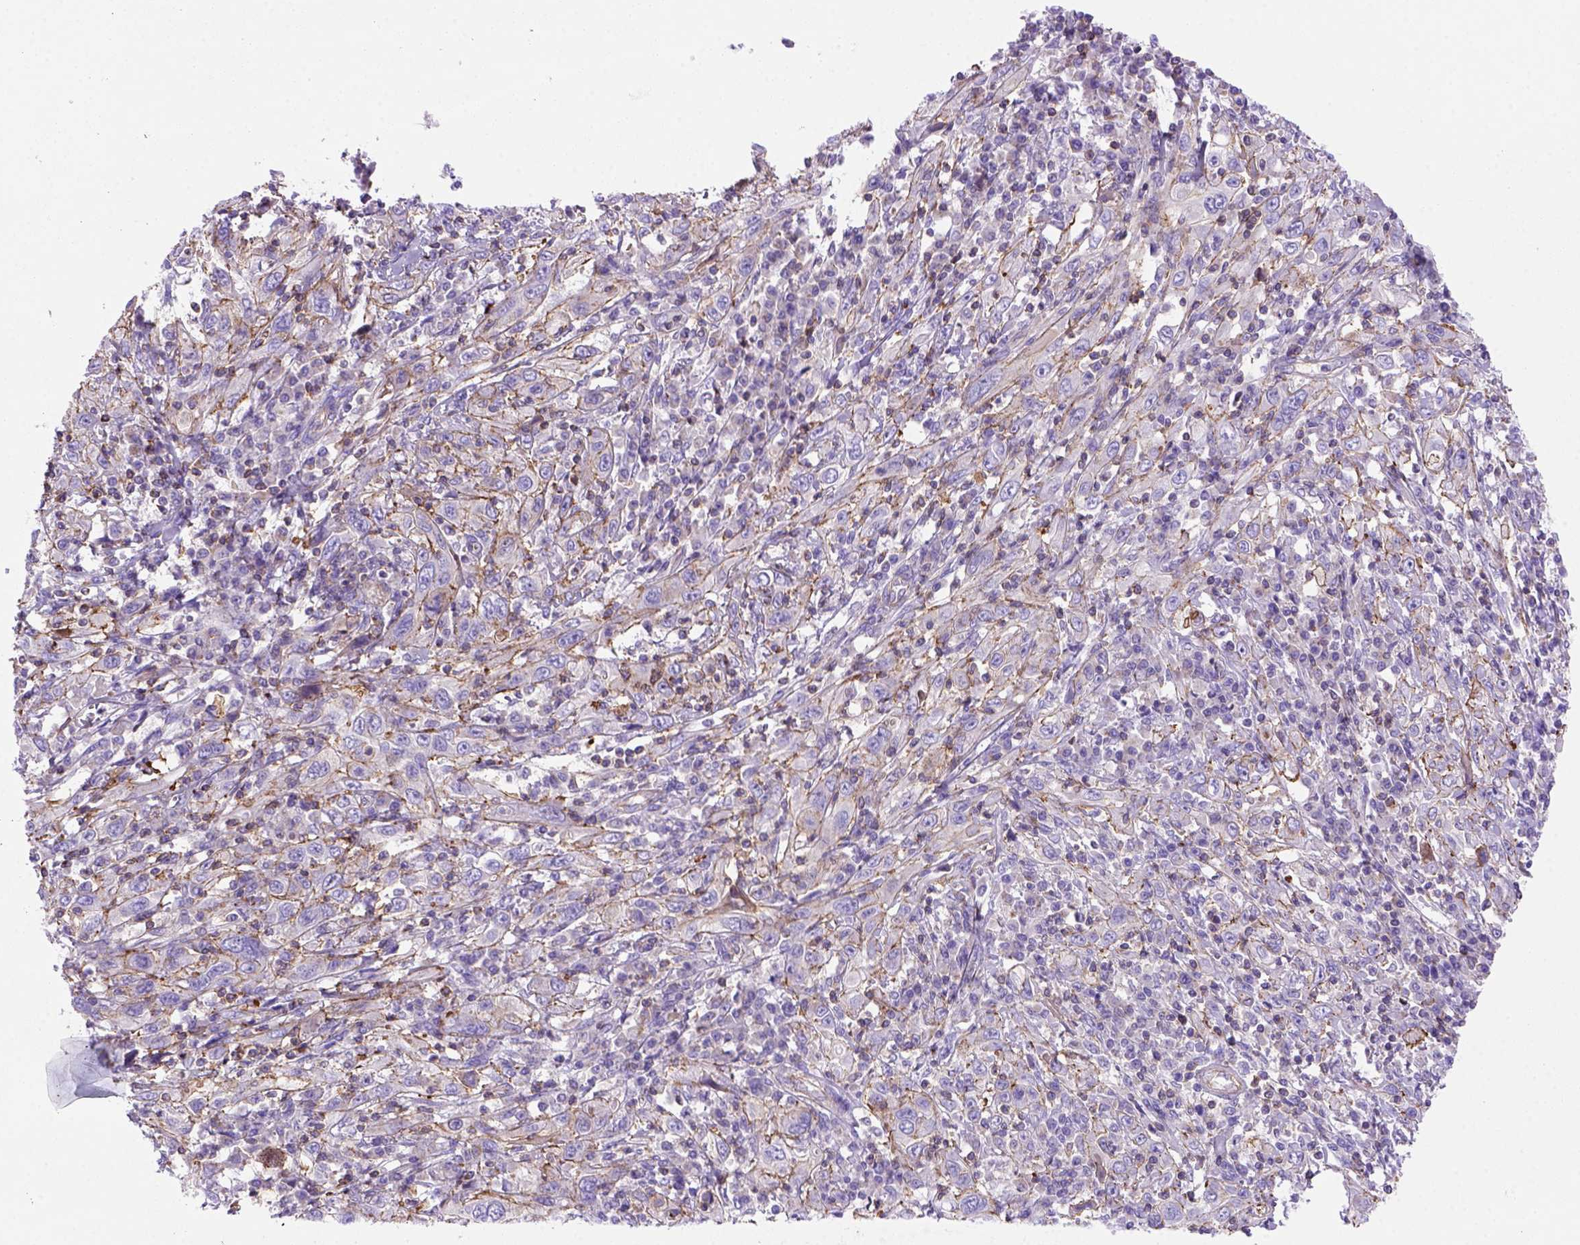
{"staining": {"intensity": "moderate", "quantity": ">75%", "location": "cytoplasmic/membranous"}, "tissue": "cervical cancer", "cell_type": "Tumor cells", "image_type": "cancer", "snomed": [{"axis": "morphology", "description": "Squamous cell carcinoma, NOS"}, {"axis": "topography", "description": "Cervix"}], "caption": "Immunohistochemistry histopathology image of neoplastic tissue: human cervical squamous cell carcinoma stained using immunohistochemistry (IHC) shows medium levels of moderate protein expression localized specifically in the cytoplasmic/membranous of tumor cells, appearing as a cytoplasmic/membranous brown color.", "gene": "PEX12", "patient": {"sex": "female", "age": 46}}